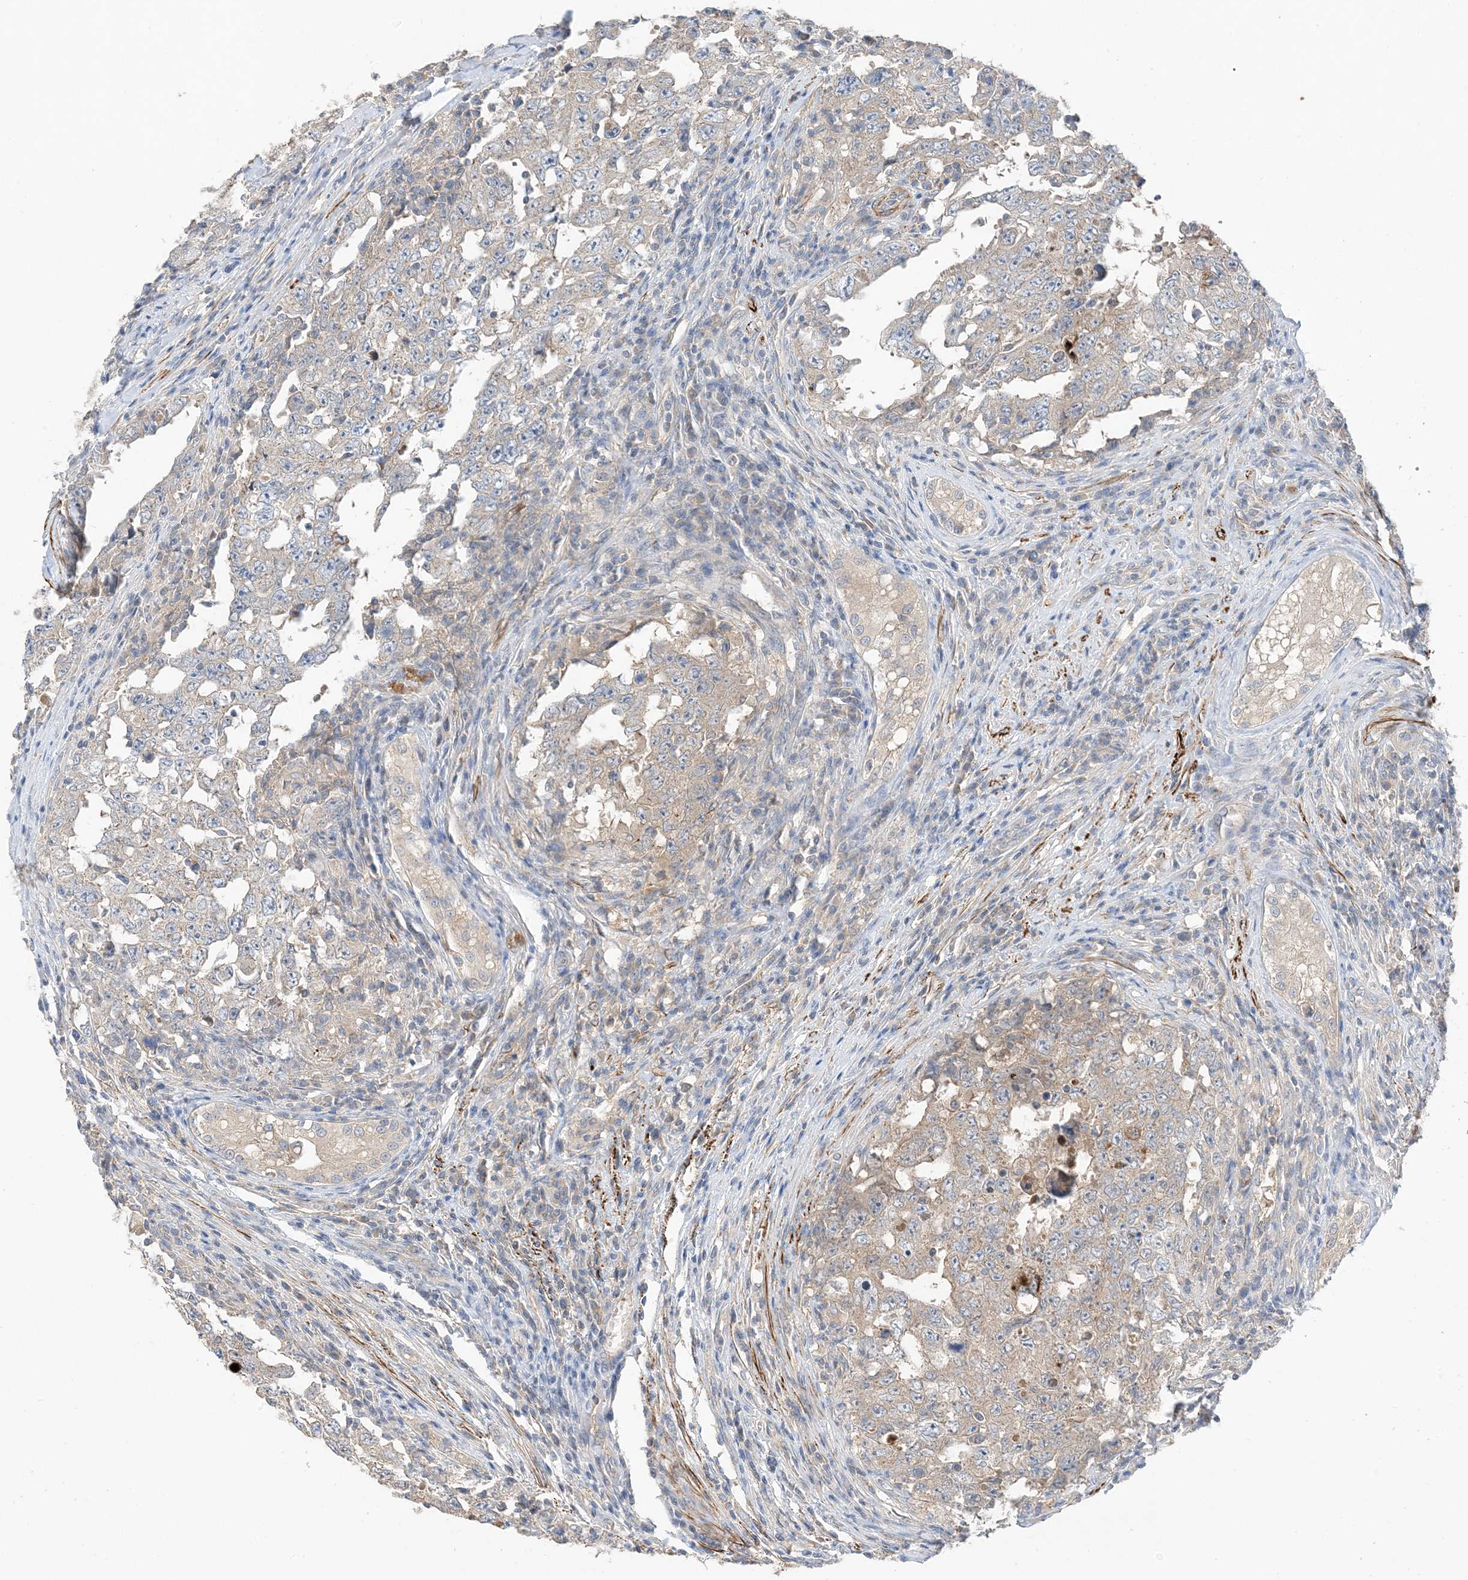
{"staining": {"intensity": "weak", "quantity": "25%-75%", "location": "cytoplasmic/membranous"}, "tissue": "testis cancer", "cell_type": "Tumor cells", "image_type": "cancer", "snomed": [{"axis": "morphology", "description": "Carcinoma, Embryonal, NOS"}, {"axis": "topography", "description": "Testis"}], "caption": "Embryonal carcinoma (testis) tissue exhibits weak cytoplasmic/membranous expression in approximately 25%-75% of tumor cells, visualized by immunohistochemistry.", "gene": "KIFBP", "patient": {"sex": "male", "age": 26}}